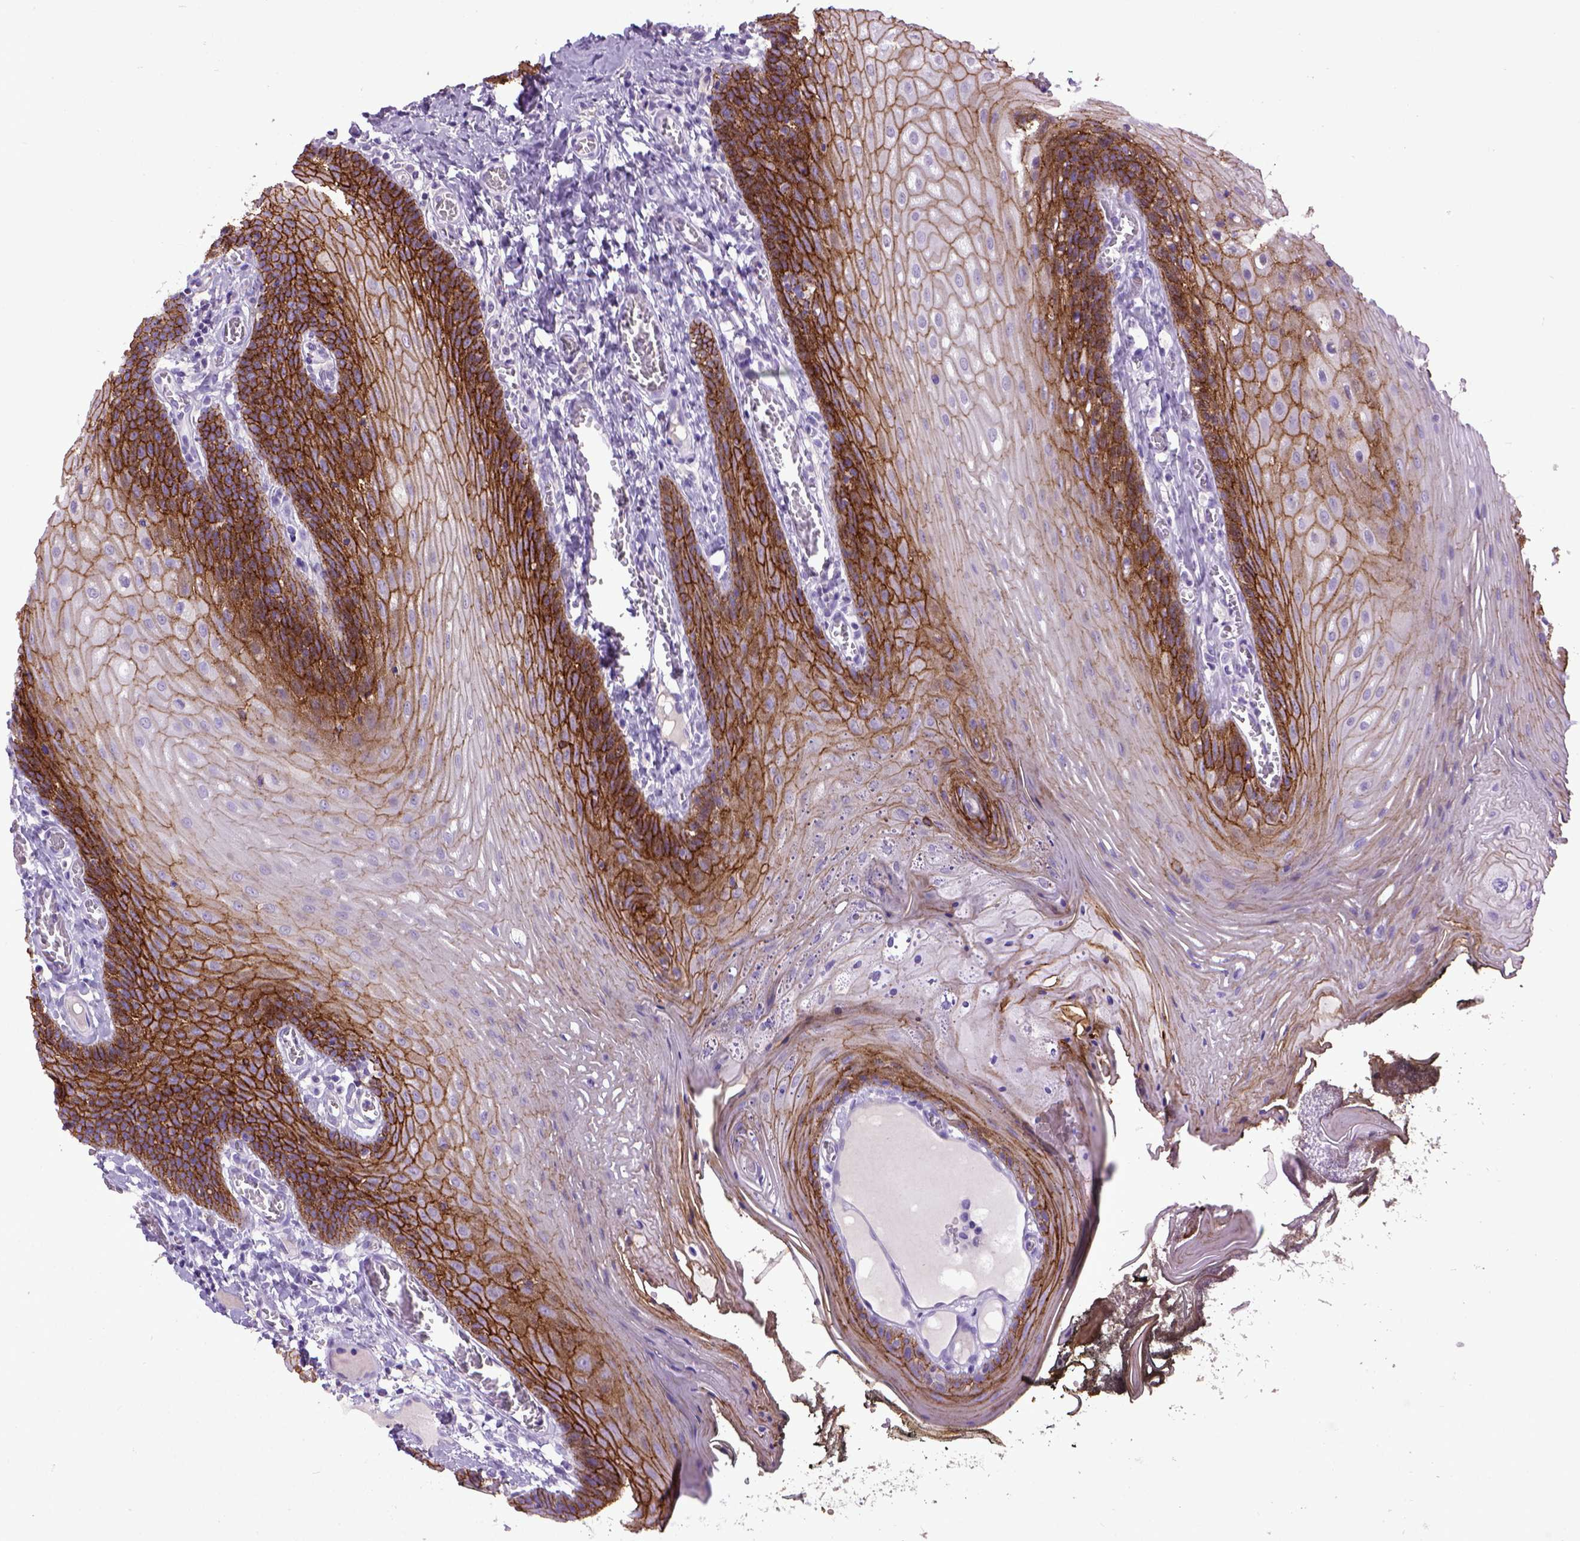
{"staining": {"intensity": "strong", "quantity": ">75%", "location": "cytoplasmic/membranous"}, "tissue": "oral mucosa", "cell_type": "Squamous epithelial cells", "image_type": "normal", "snomed": [{"axis": "morphology", "description": "Normal tissue, NOS"}, {"axis": "topography", "description": "Oral tissue"}], "caption": "A brown stain labels strong cytoplasmic/membranous expression of a protein in squamous epithelial cells of normal human oral mucosa. (Stains: DAB (3,3'-diaminobenzidine) in brown, nuclei in blue, Microscopy: brightfield microscopy at high magnification).", "gene": "CDH1", "patient": {"sex": "male", "age": 9}}